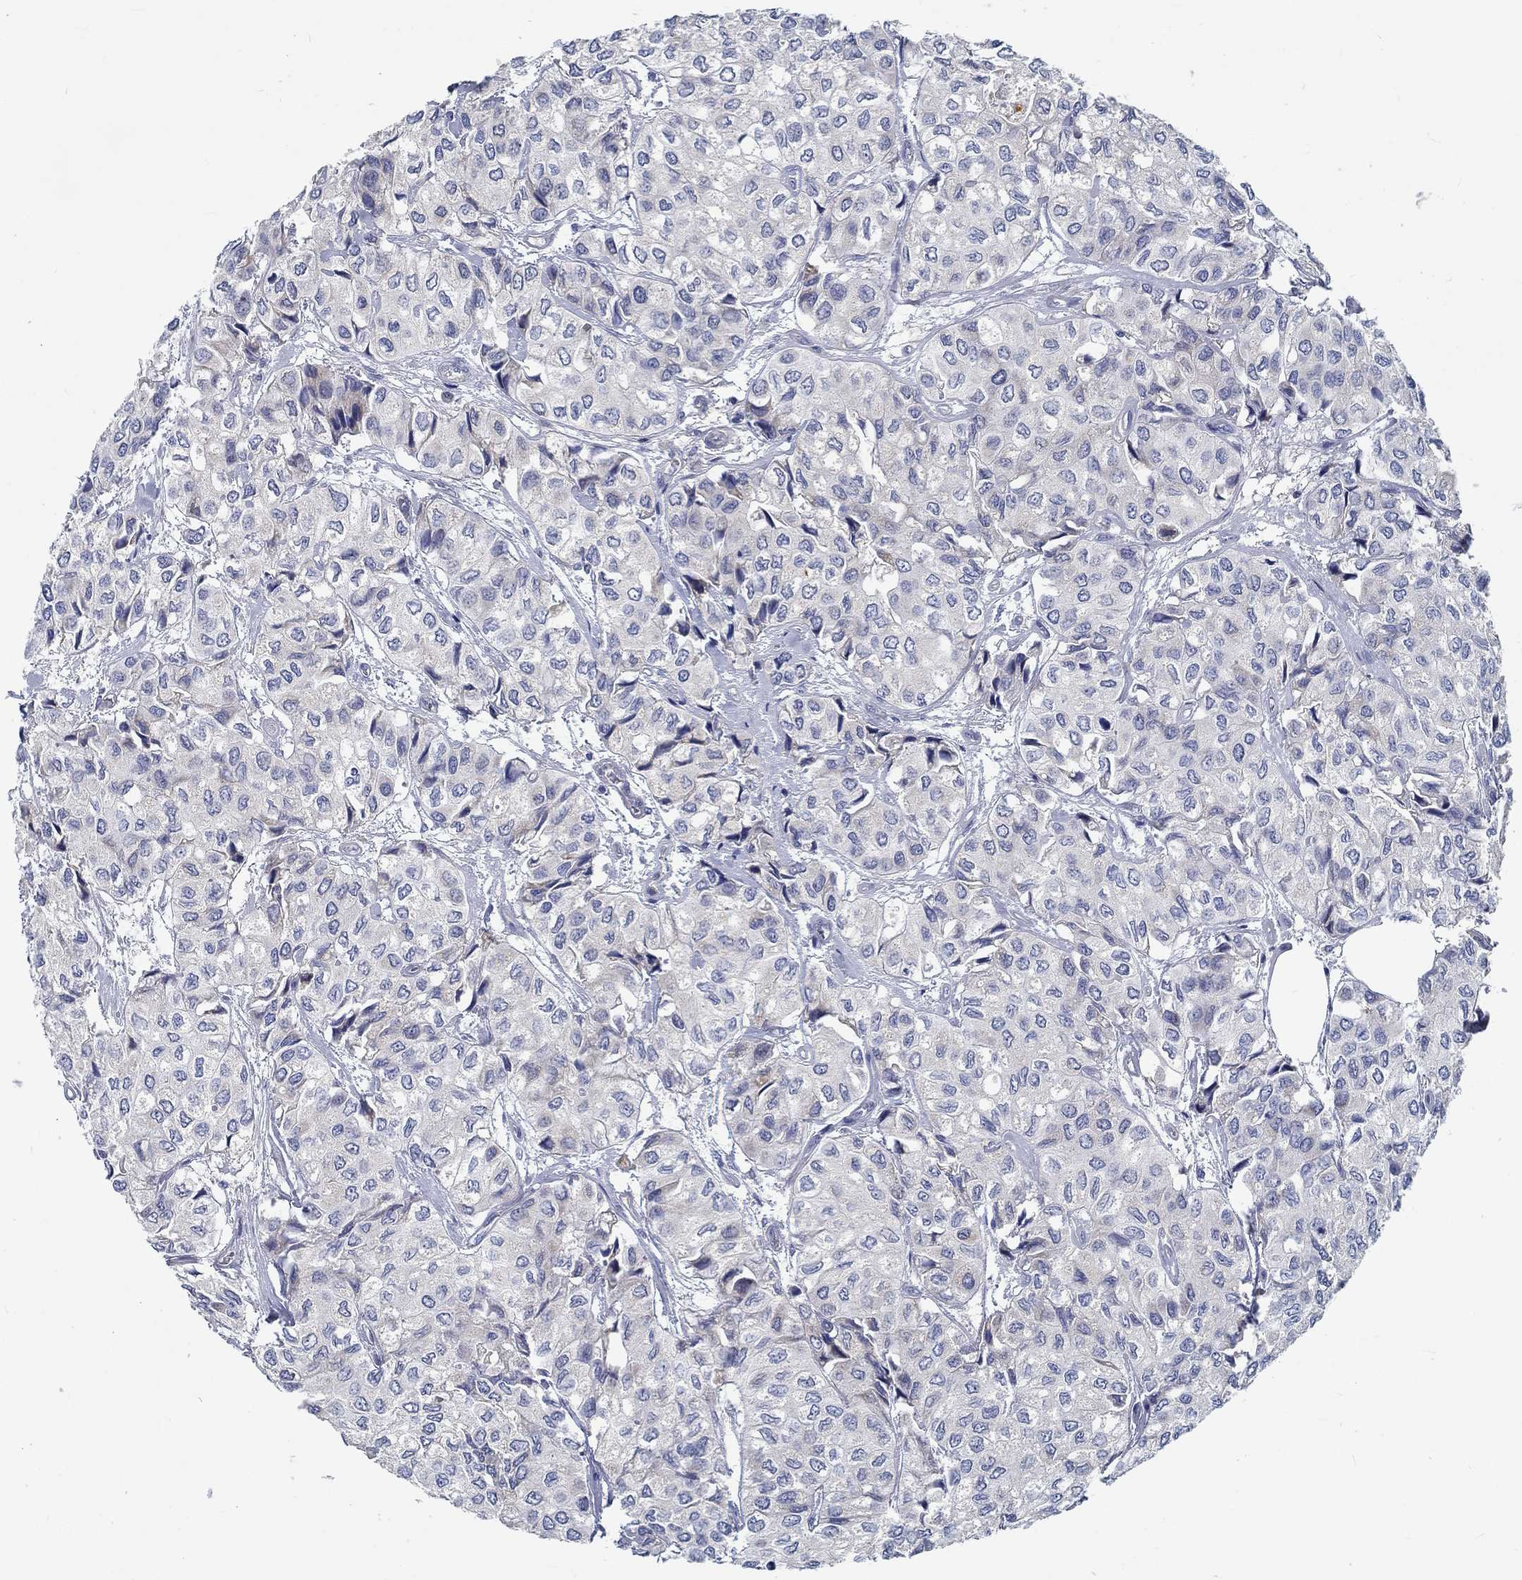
{"staining": {"intensity": "negative", "quantity": "none", "location": "none"}, "tissue": "urothelial cancer", "cell_type": "Tumor cells", "image_type": "cancer", "snomed": [{"axis": "morphology", "description": "Urothelial carcinoma, High grade"}, {"axis": "topography", "description": "Urinary bladder"}], "caption": "DAB (3,3'-diaminobenzidine) immunohistochemical staining of urothelial carcinoma (high-grade) displays no significant staining in tumor cells.", "gene": "MYBPC1", "patient": {"sex": "male", "age": 73}}